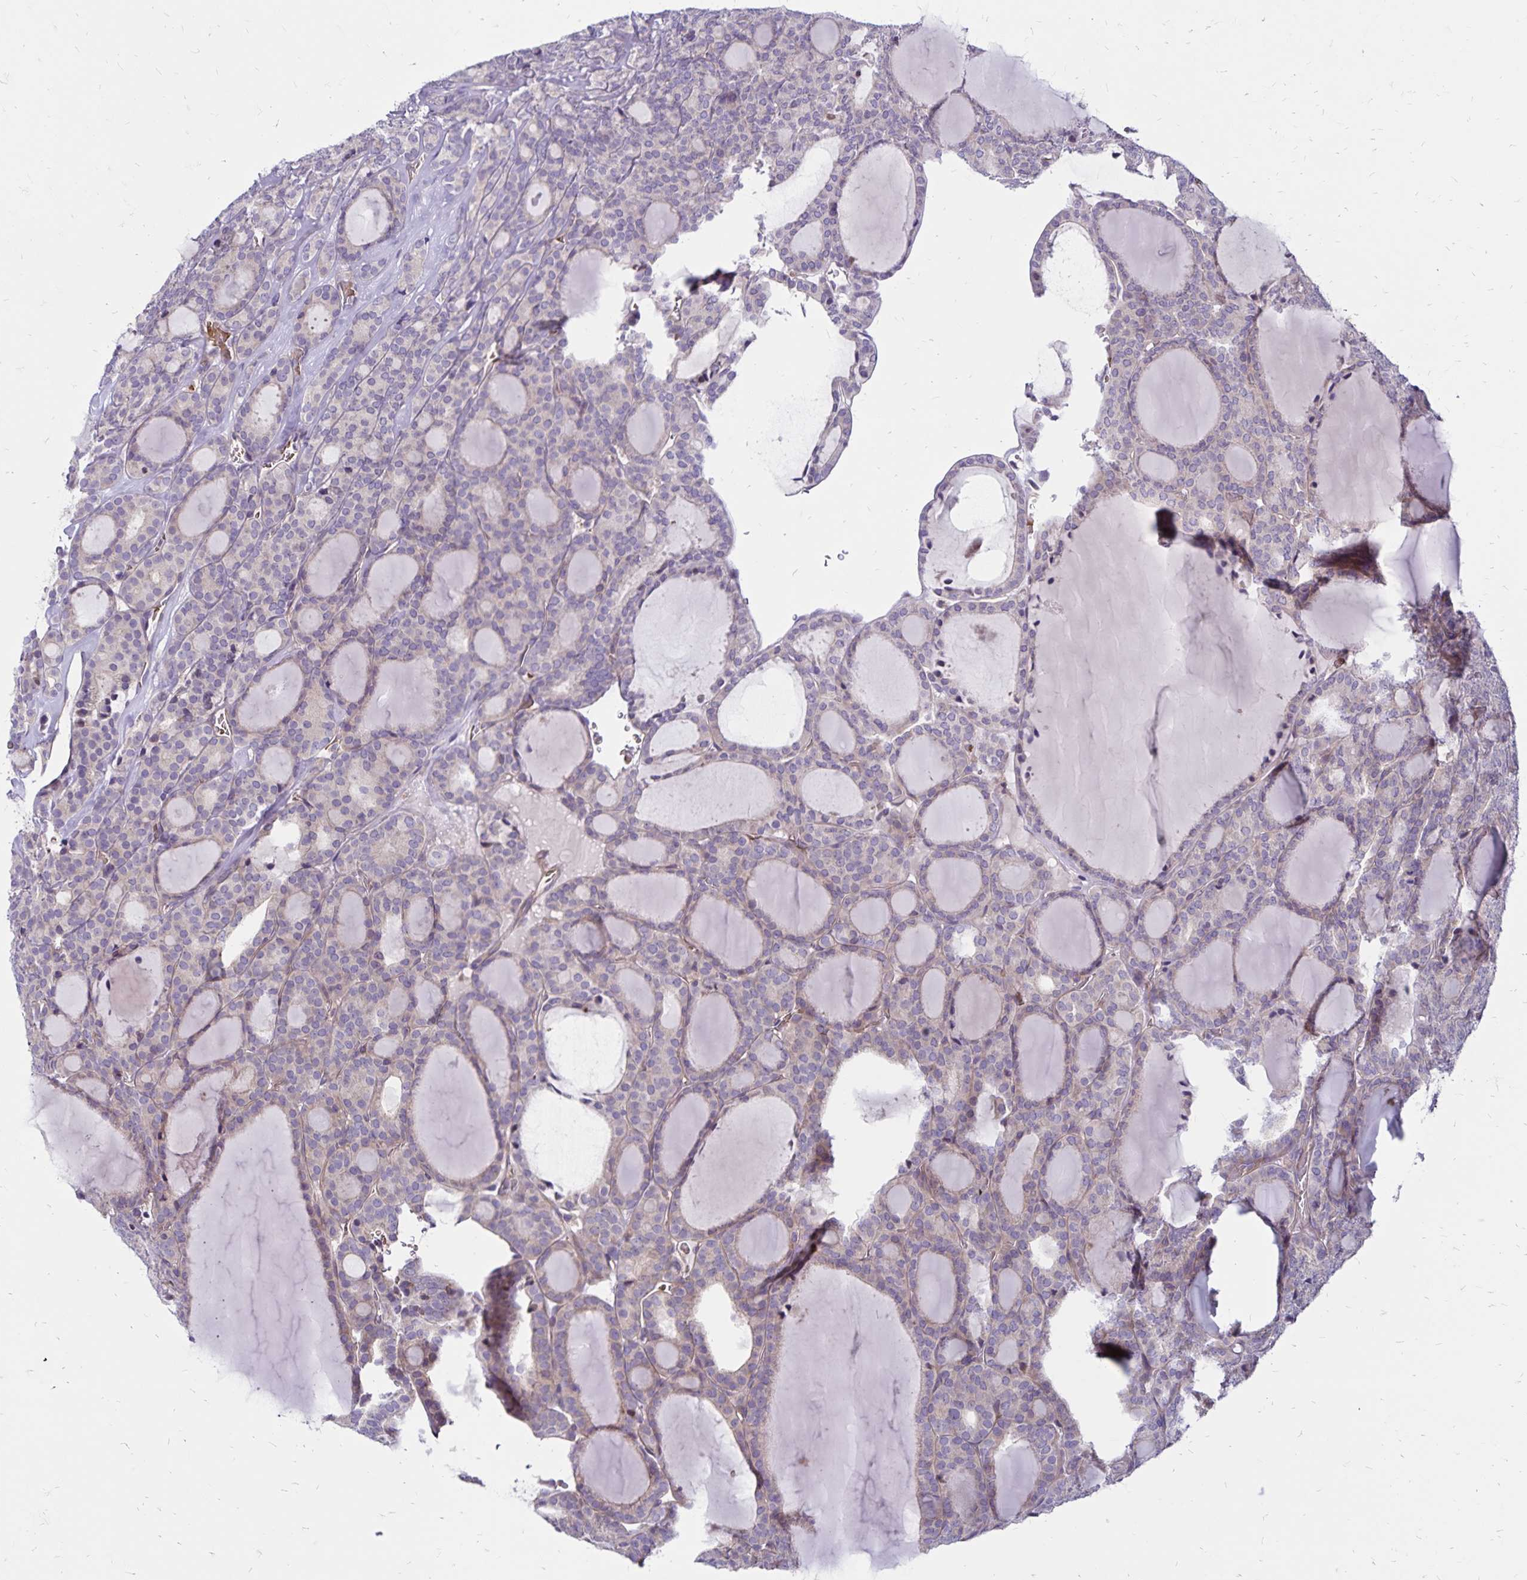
{"staining": {"intensity": "negative", "quantity": "none", "location": "none"}, "tissue": "thyroid cancer", "cell_type": "Tumor cells", "image_type": "cancer", "snomed": [{"axis": "morphology", "description": "Follicular adenoma carcinoma, NOS"}, {"axis": "topography", "description": "Thyroid gland"}], "caption": "IHC photomicrograph of thyroid follicular adenoma carcinoma stained for a protein (brown), which demonstrates no positivity in tumor cells.", "gene": "FSD1", "patient": {"sex": "male", "age": 74}}